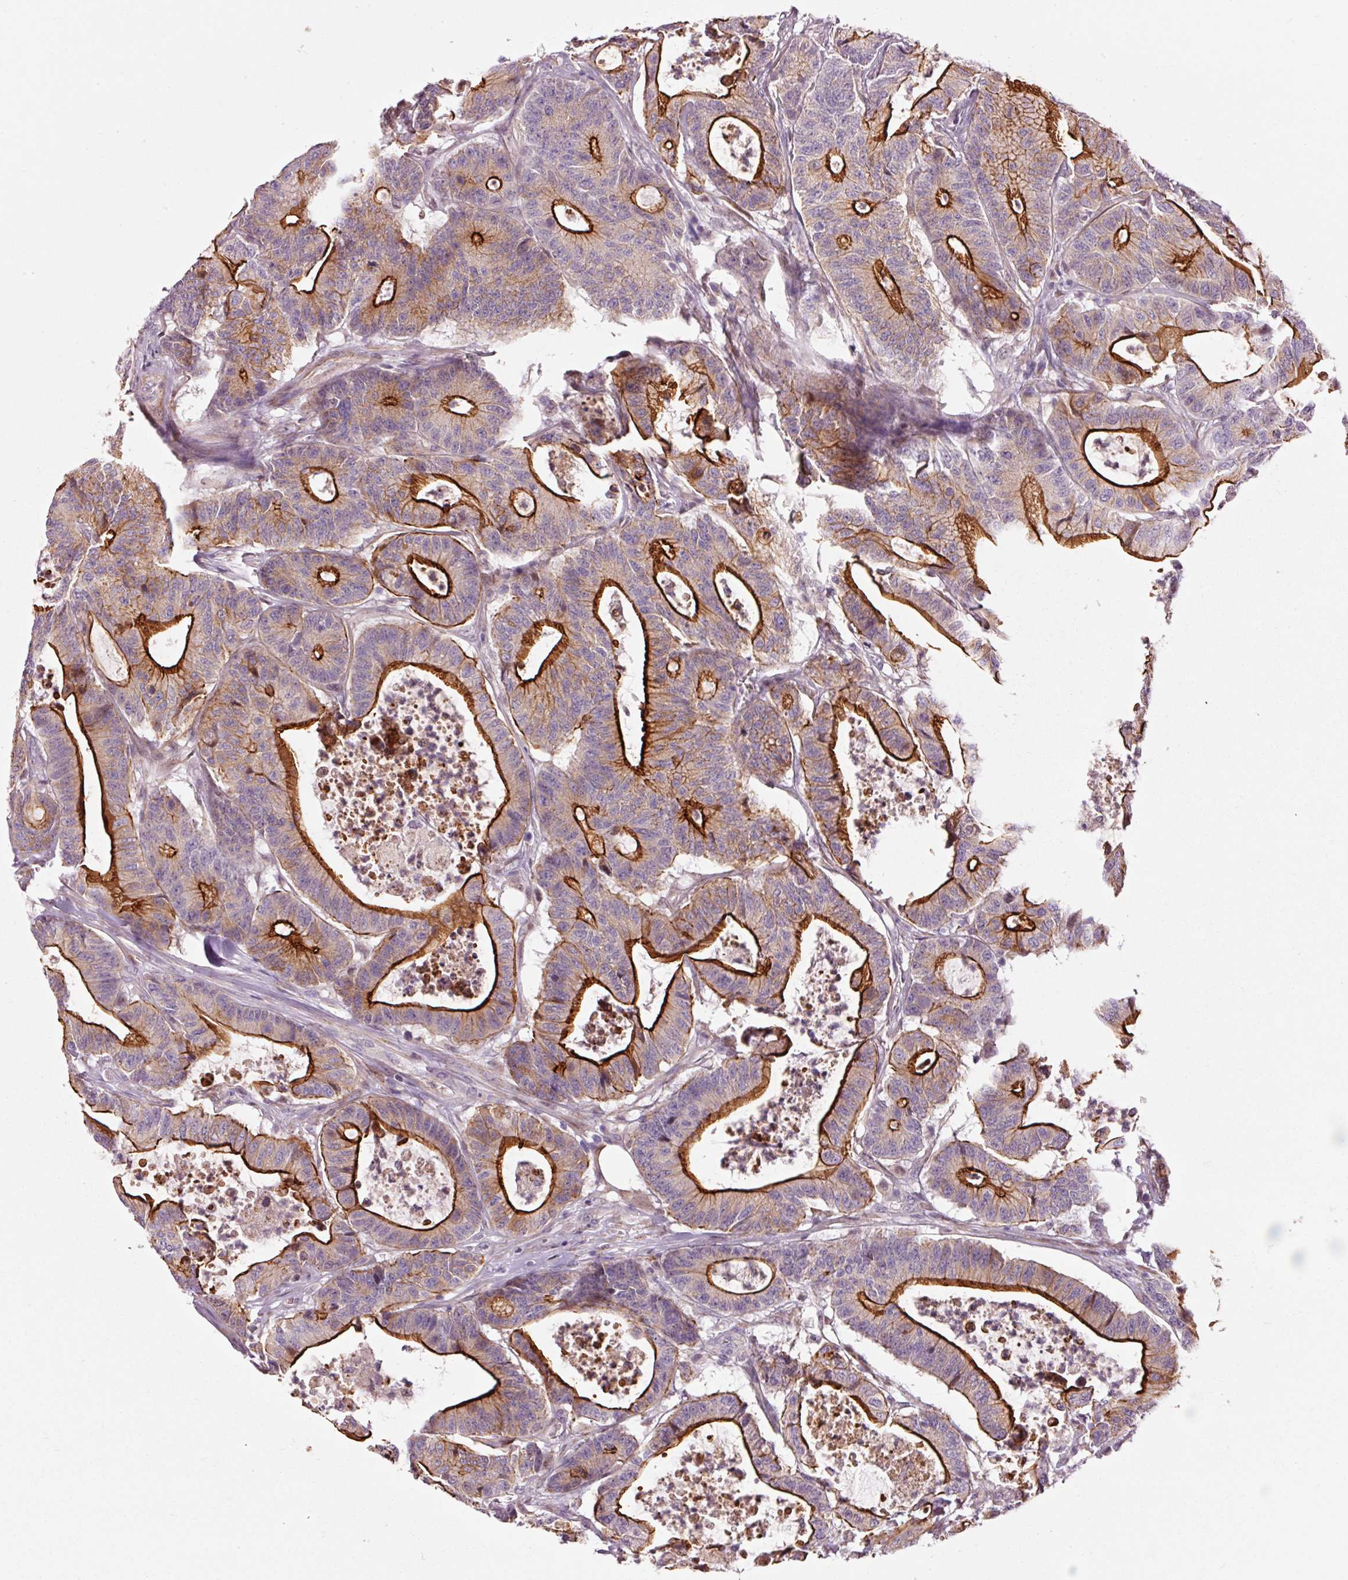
{"staining": {"intensity": "strong", "quantity": "25%-75%", "location": "cytoplasmic/membranous"}, "tissue": "colorectal cancer", "cell_type": "Tumor cells", "image_type": "cancer", "snomed": [{"axis": "morphology", "description": "Adenocarcinoma, NOS"}, {"axis": "topography", "description": "Colon"}], "caption": "Immunohistochemistry micrograph of neoplastic tissue: colorectal cancer (adenocarcinoma) stained using immunohistochemistry (IHC) shows high levels of strong protein expression localized specifically in the cytoplasmic/membranous of tumor cells, appearing as a cytoplasmic/membranous brown color.", "gene": "DAPP1", "patient": {"sex": "female", "age": 84}}